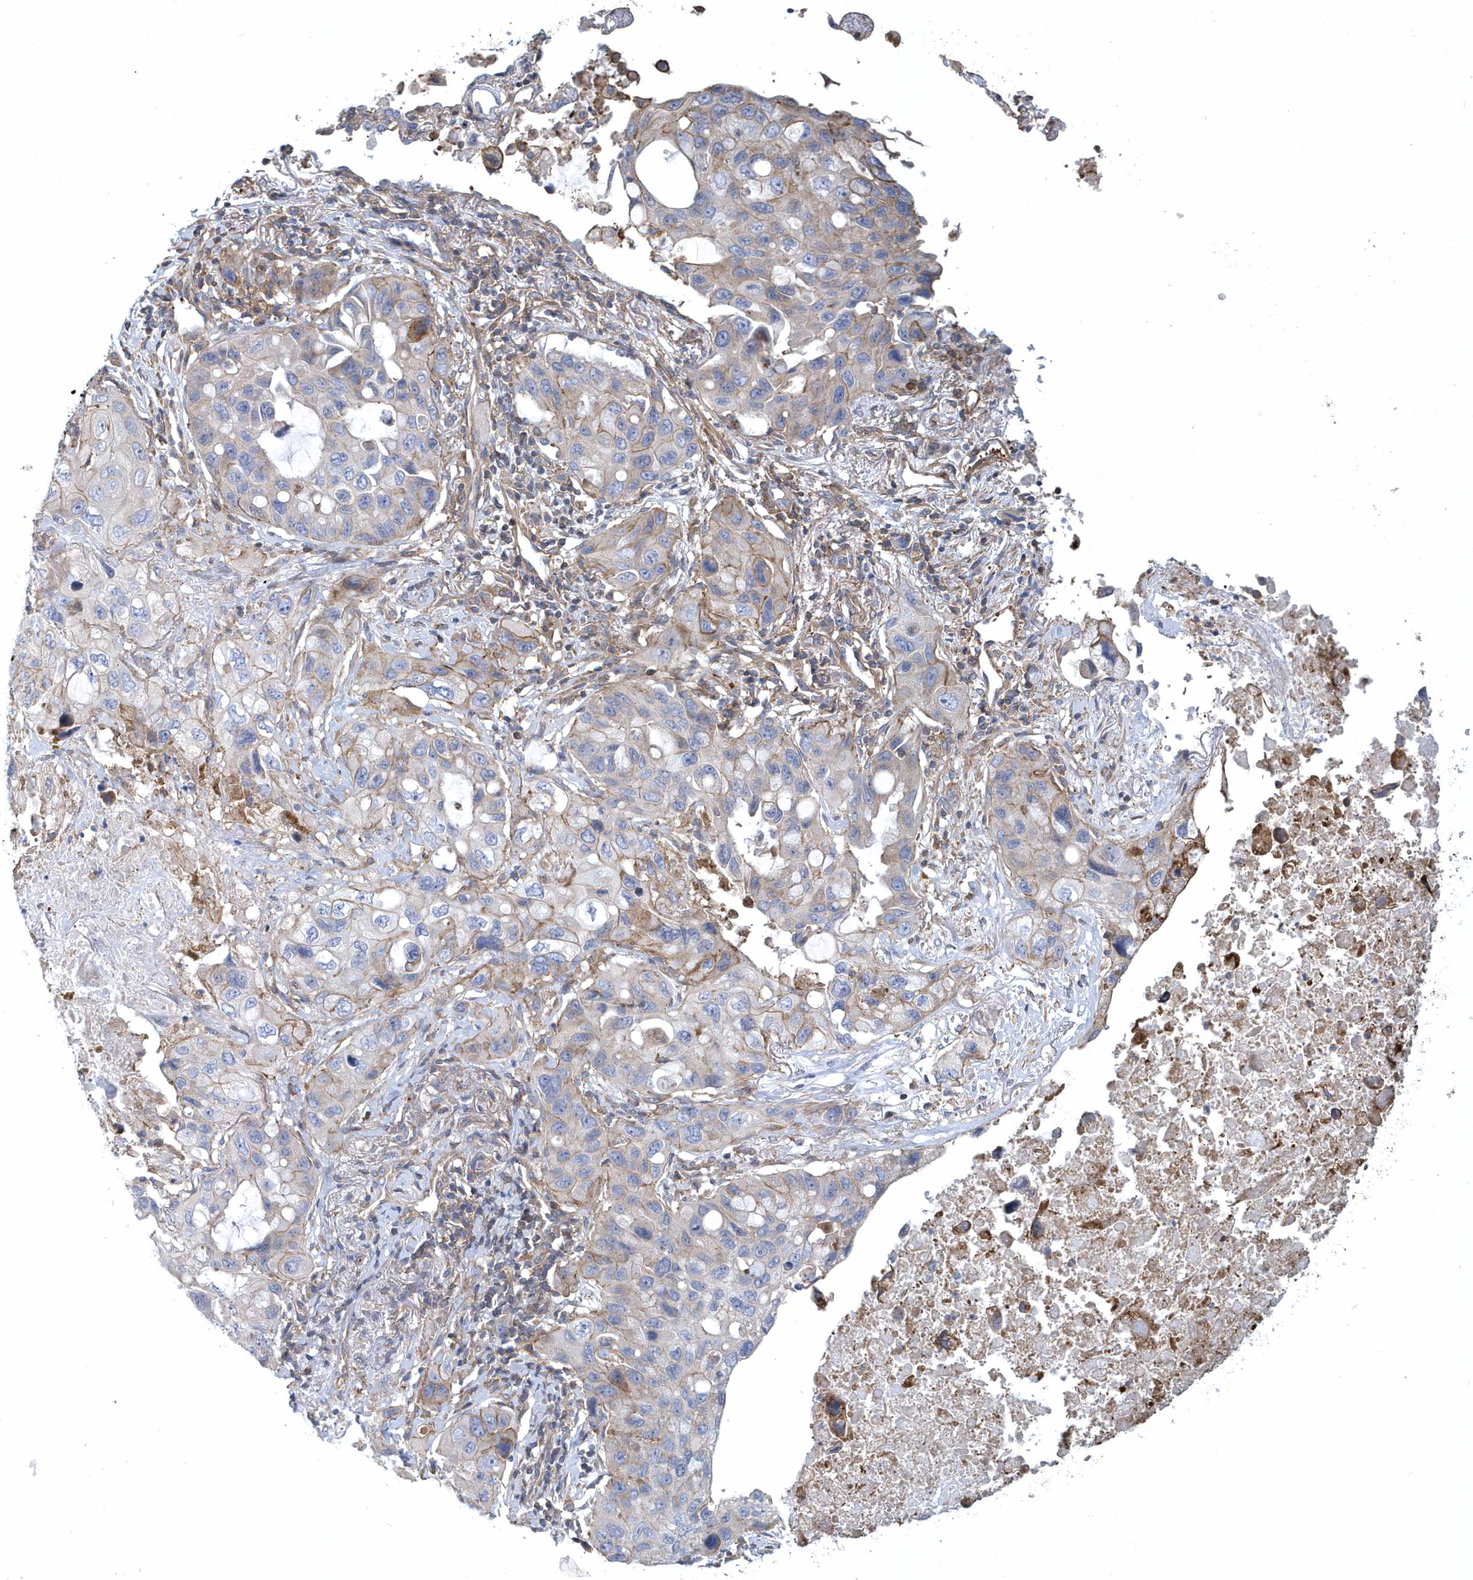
{"staining": {"intensity": "weak", "quantity": "25%-75%", "location": "cytoplasmic/membranous"}, "tissue": "lung cancer", "cell_type": "Tumor cells", "image_type": "cancer", "snomed": [{"axis": "morphology", "description": "Squamous cell carcinoma, NOS"}, {"axis": "topography", "description": "Lung"}], "caption": "High-magnification brightfield microscopy of lung cancer (squamous cell carcinoma) stained with DAB (brown) and counterstained with hematoxylin (blue). tumor cells exhibit weak cytoplasmic/membranous expression is seen in approximately25%-75% of cells.", "gene": "ARAP2", "patient": {"sex": "female", "age": 73}}